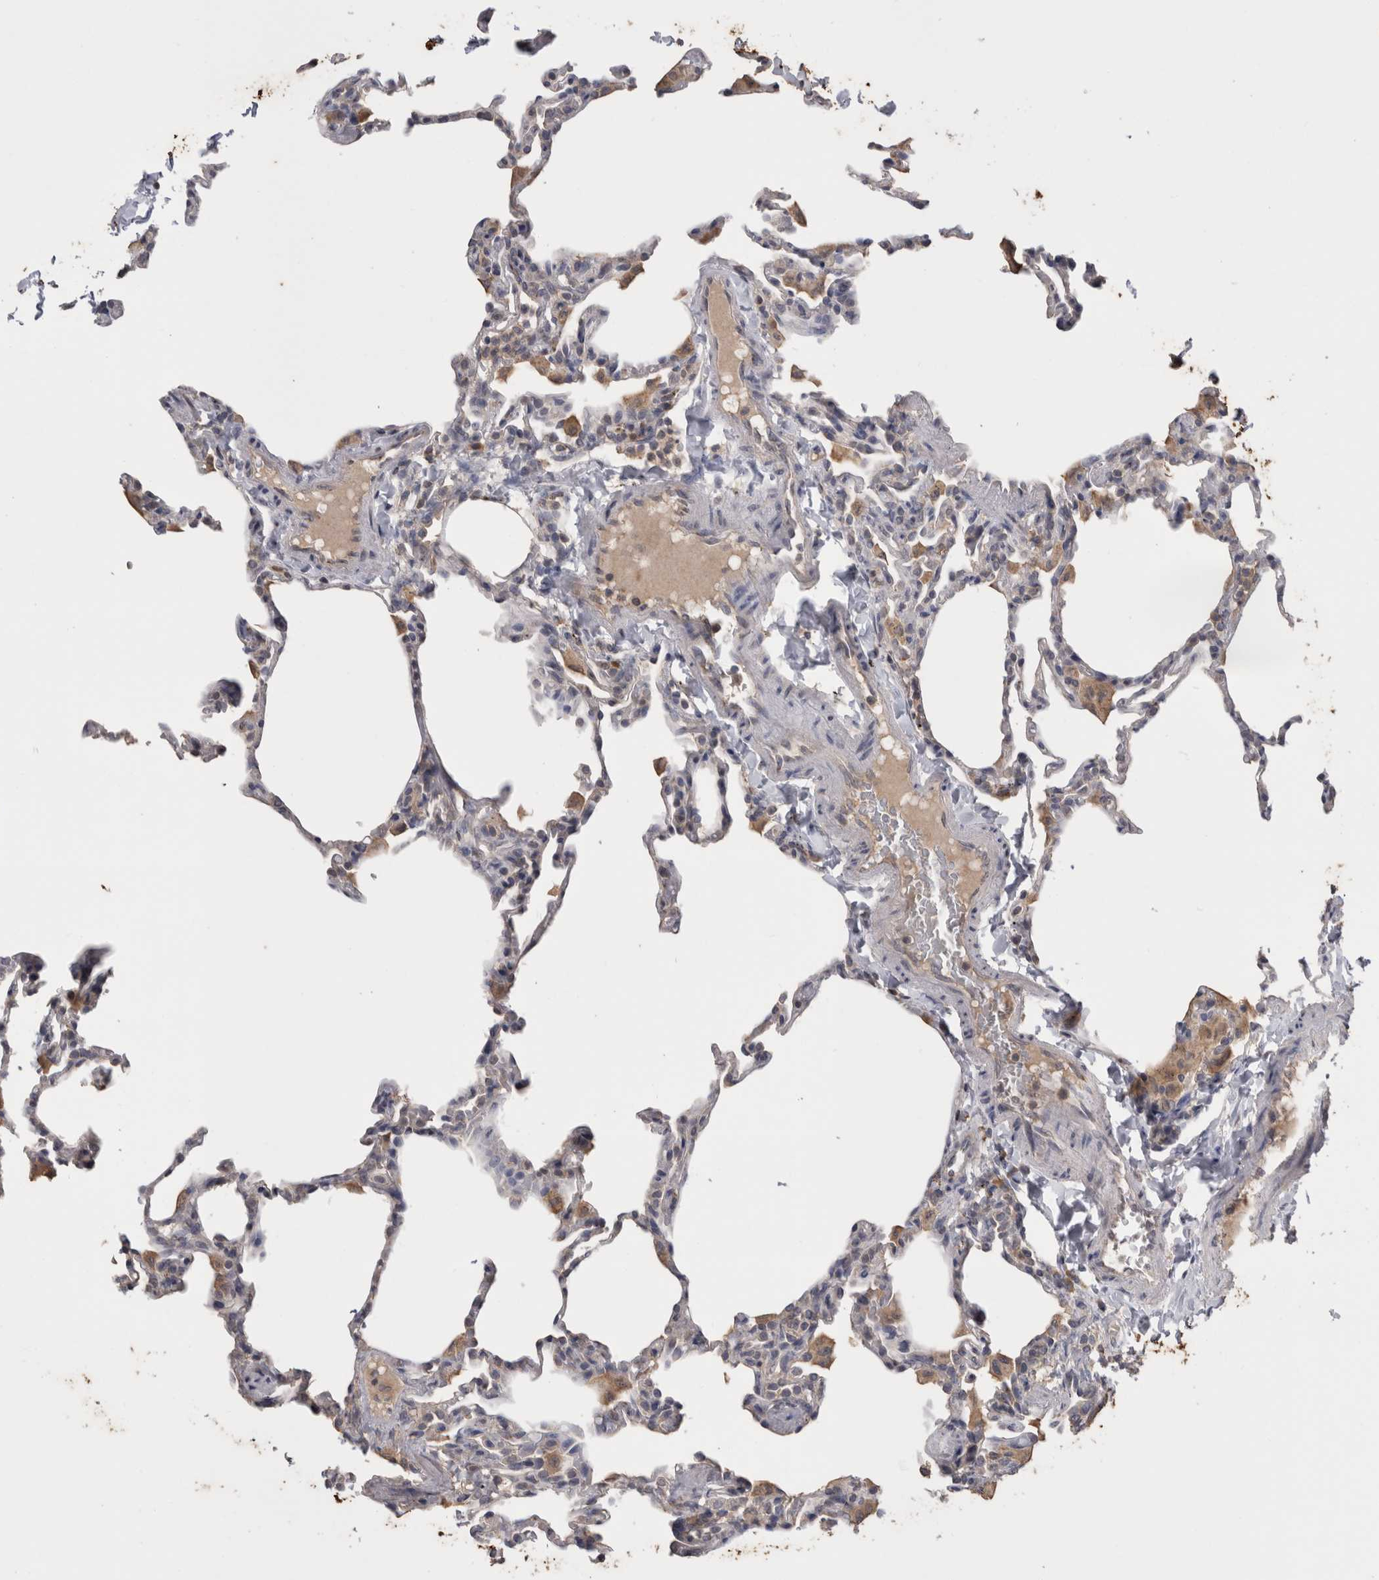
{"staining": {"intensity": "weak", "quantity": "<25%", "location": "cytoplasmic/membranous"}, "tissue": "lung", "cell_type": "Alveolar cells", "image_type": "normal", "snomed": [{"axis": "morphology", "description": "Normal tissue, NOS"}, {"axis": "topography", "description": "Lung"}], "caption": "Alveolar cells are negative for brown protein staining in benign lung. (DAB immunohistochemistry (IHC) with hematoxylin counter stain).", "gene": "ANXA13", "patient": {"sex": "male", "age": 20}}